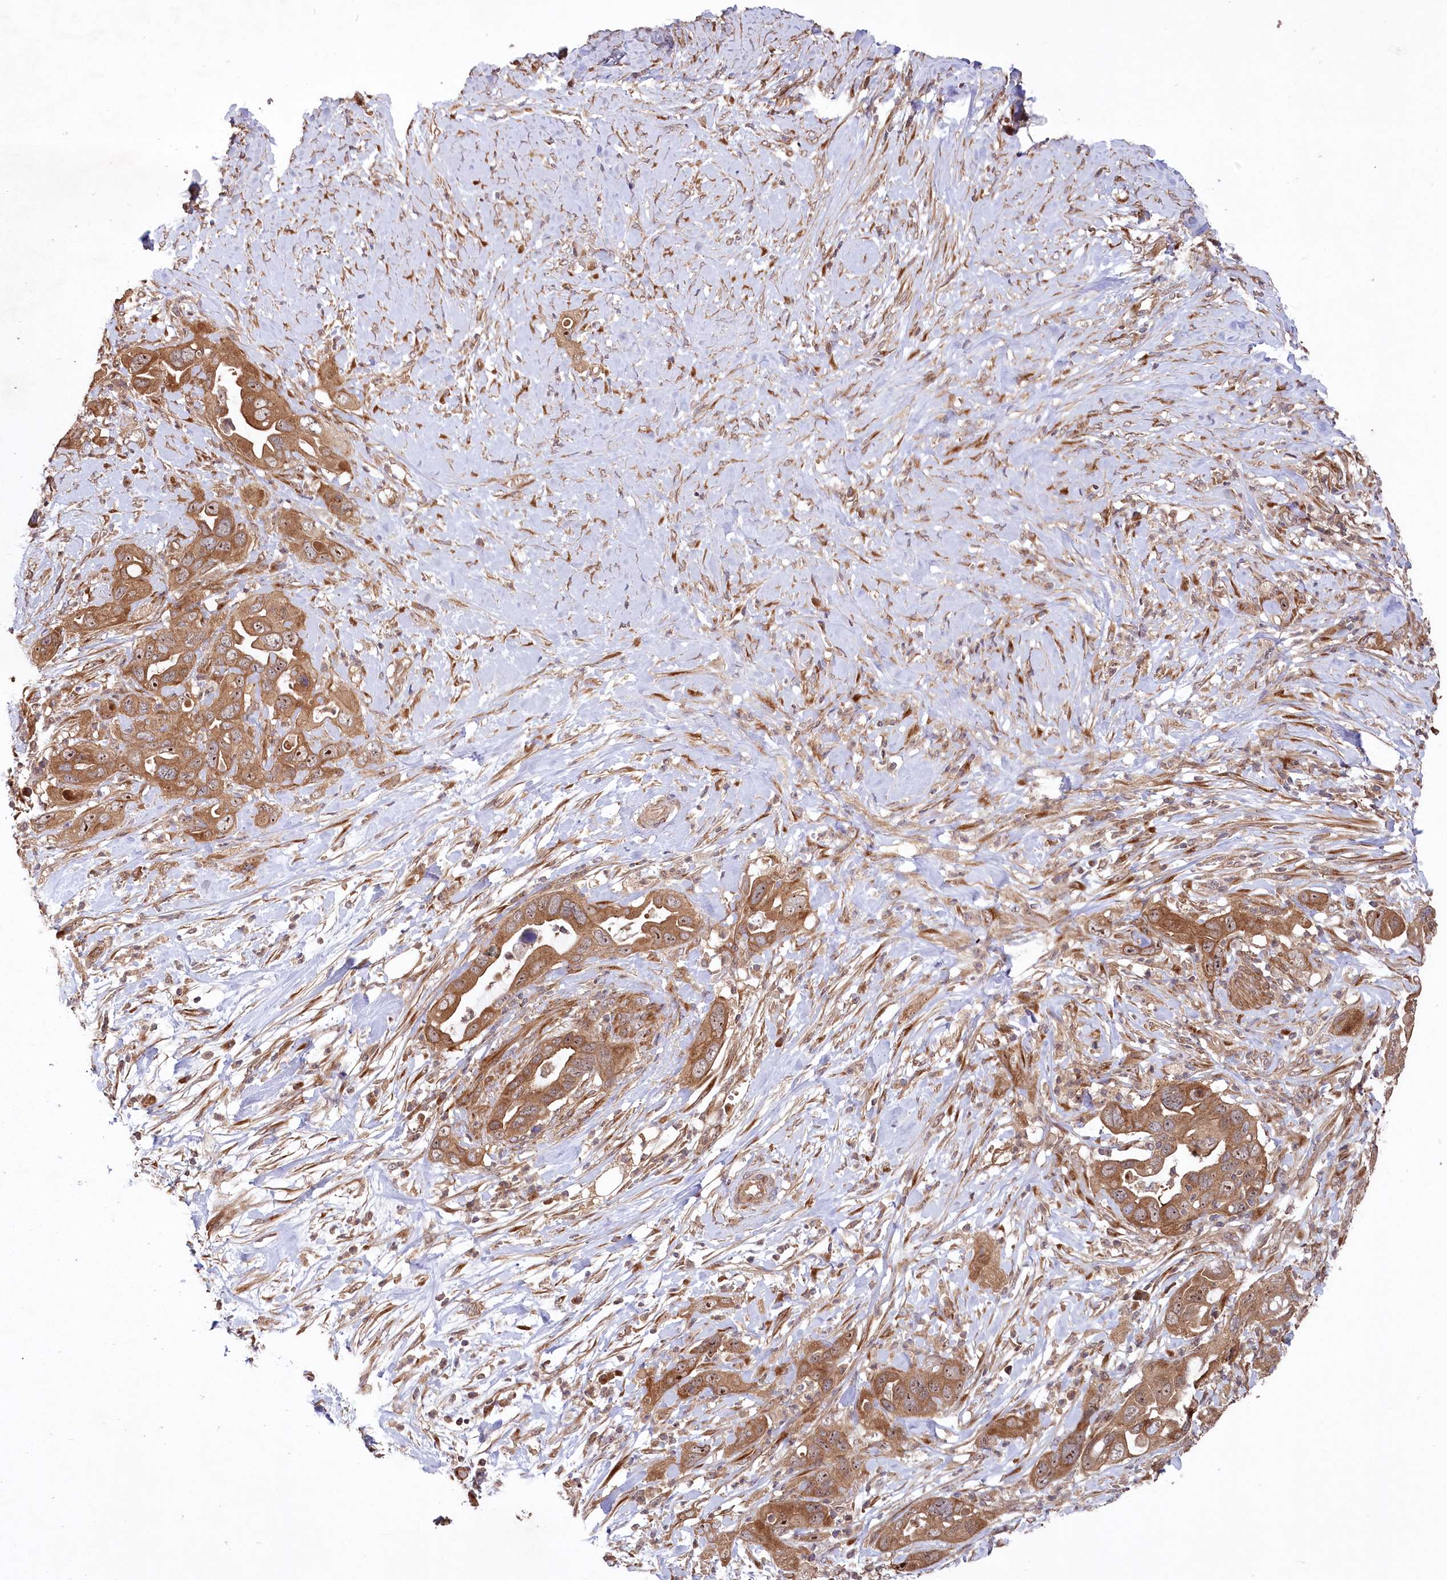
{"staining": {"intensity": "moderate", "quantity": ">75%", "location": "cytoplasmic/membranous,nuclear"}, "tissue": "pancreatic cancer", "cell_type": "Tumor cells", "image_type": "cancer", "snomed": [{"axis": "morphology", "description": "Adenocarcinoma, NOS"}, {"axis": "topography", "description": "Pancreas"}], "caption": "Immunohistochemistry (IHC) staining of adenocarcinoma (pancreatic), which demonstrates medium levels of moderate cytoplasmic/membranous and nuclear staining in about >75% of tumor cells indicating moderate cytoplasmic/membranous and nuclear protein positivity. The staining was performed using DAB (3,3'-diaminobenzidine) (brown) for protein detection and nuclei were counterstained in hematoxylin (blue).", "gene": "TBCA", "patient": {"sex": "female", "age": 71}}